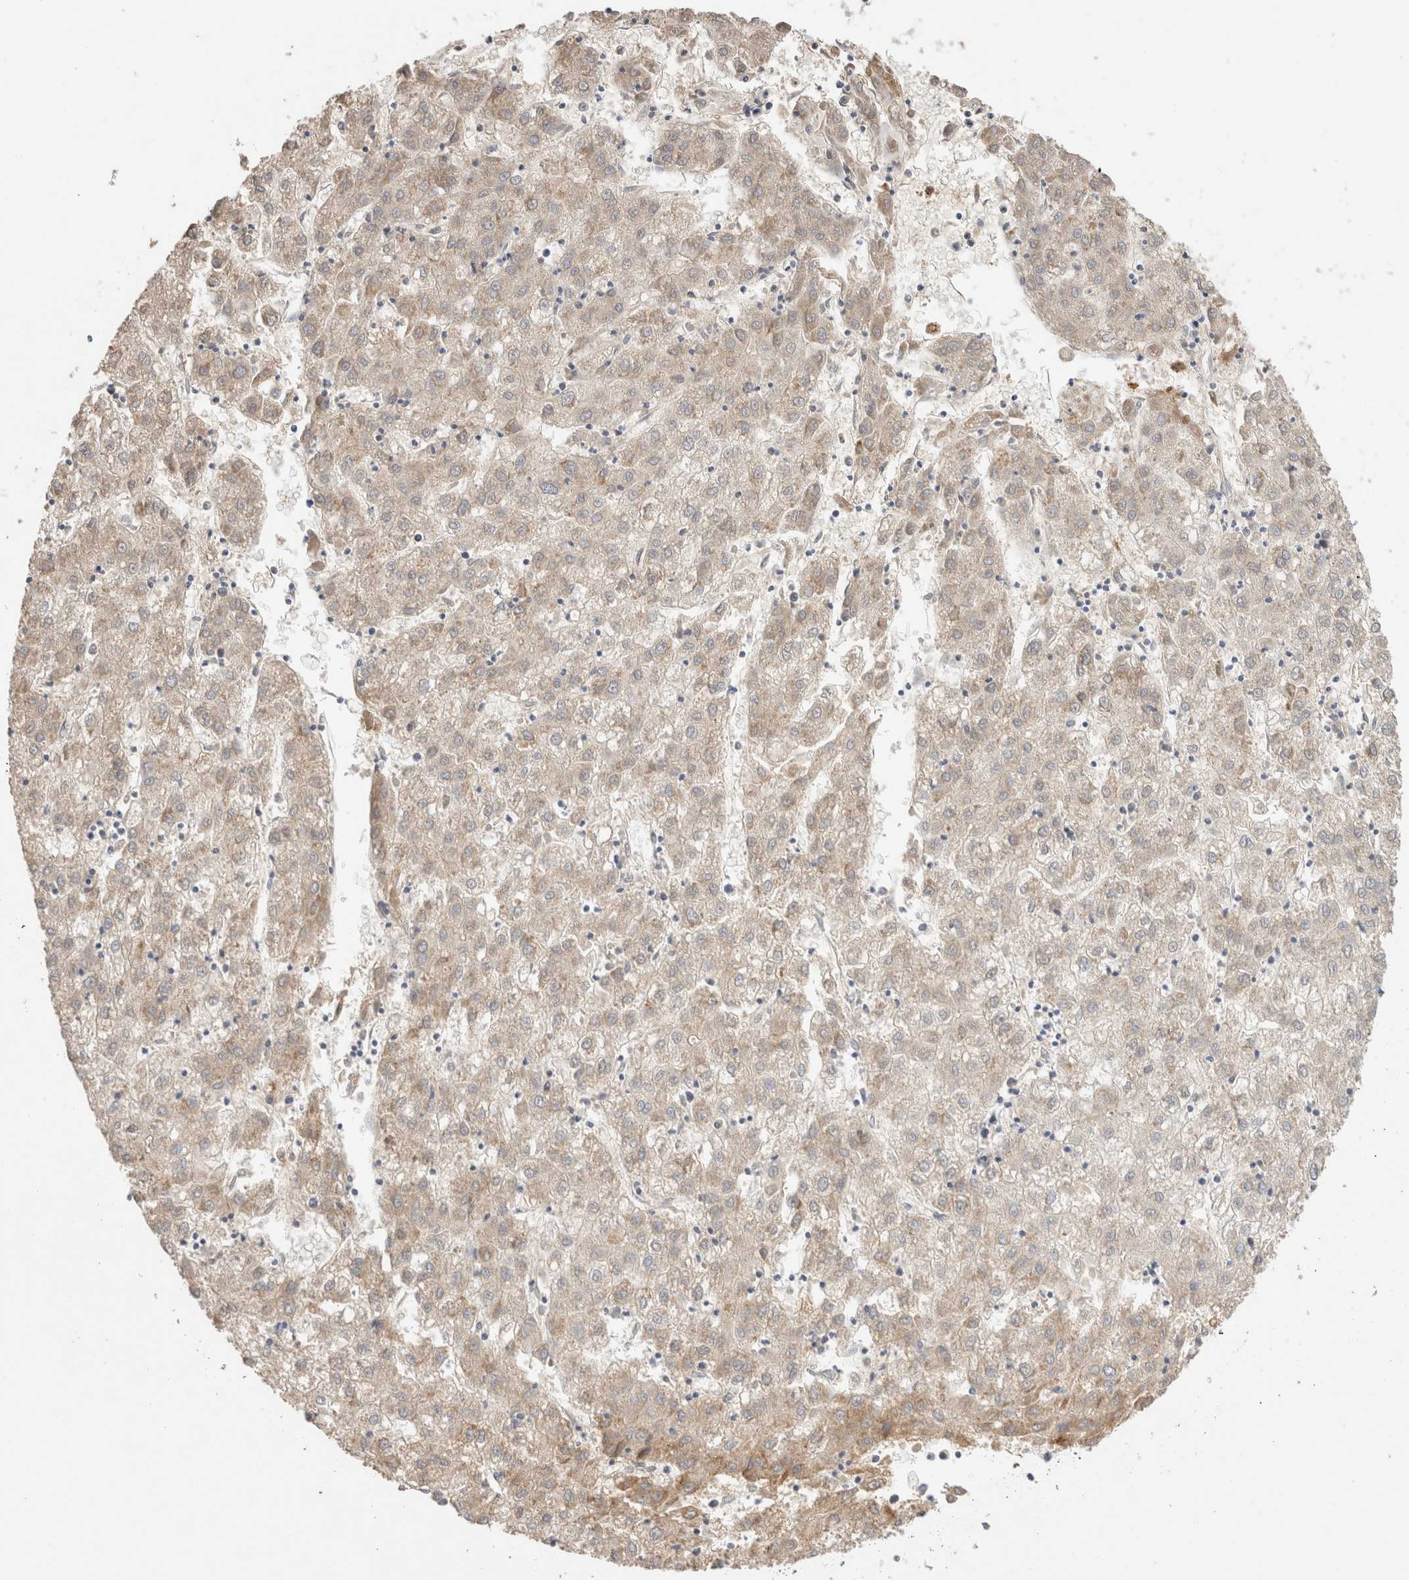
{"staining": {"intensity": "weak", "quantity": ">75%", "location": "cytoplasmic/membranous"}, "tissue": "liver cancer", "cell_type": "Tumor cells", "image_type": "cancer", "snomed": [{"axis": "morphology", "description": "Carcinoma, Hepatocellular, NOS"}, {"axis": "topography", "description": "Liver"}], "caption": "Human hepatocellular carcinoma (liver) stained for a protein (brown) displays weak cytoplasmic/membranous positive expression in approximately >75% of tumor cells.", "gene": "PROS1", "patient": {"sex": "male", "age": 72}}